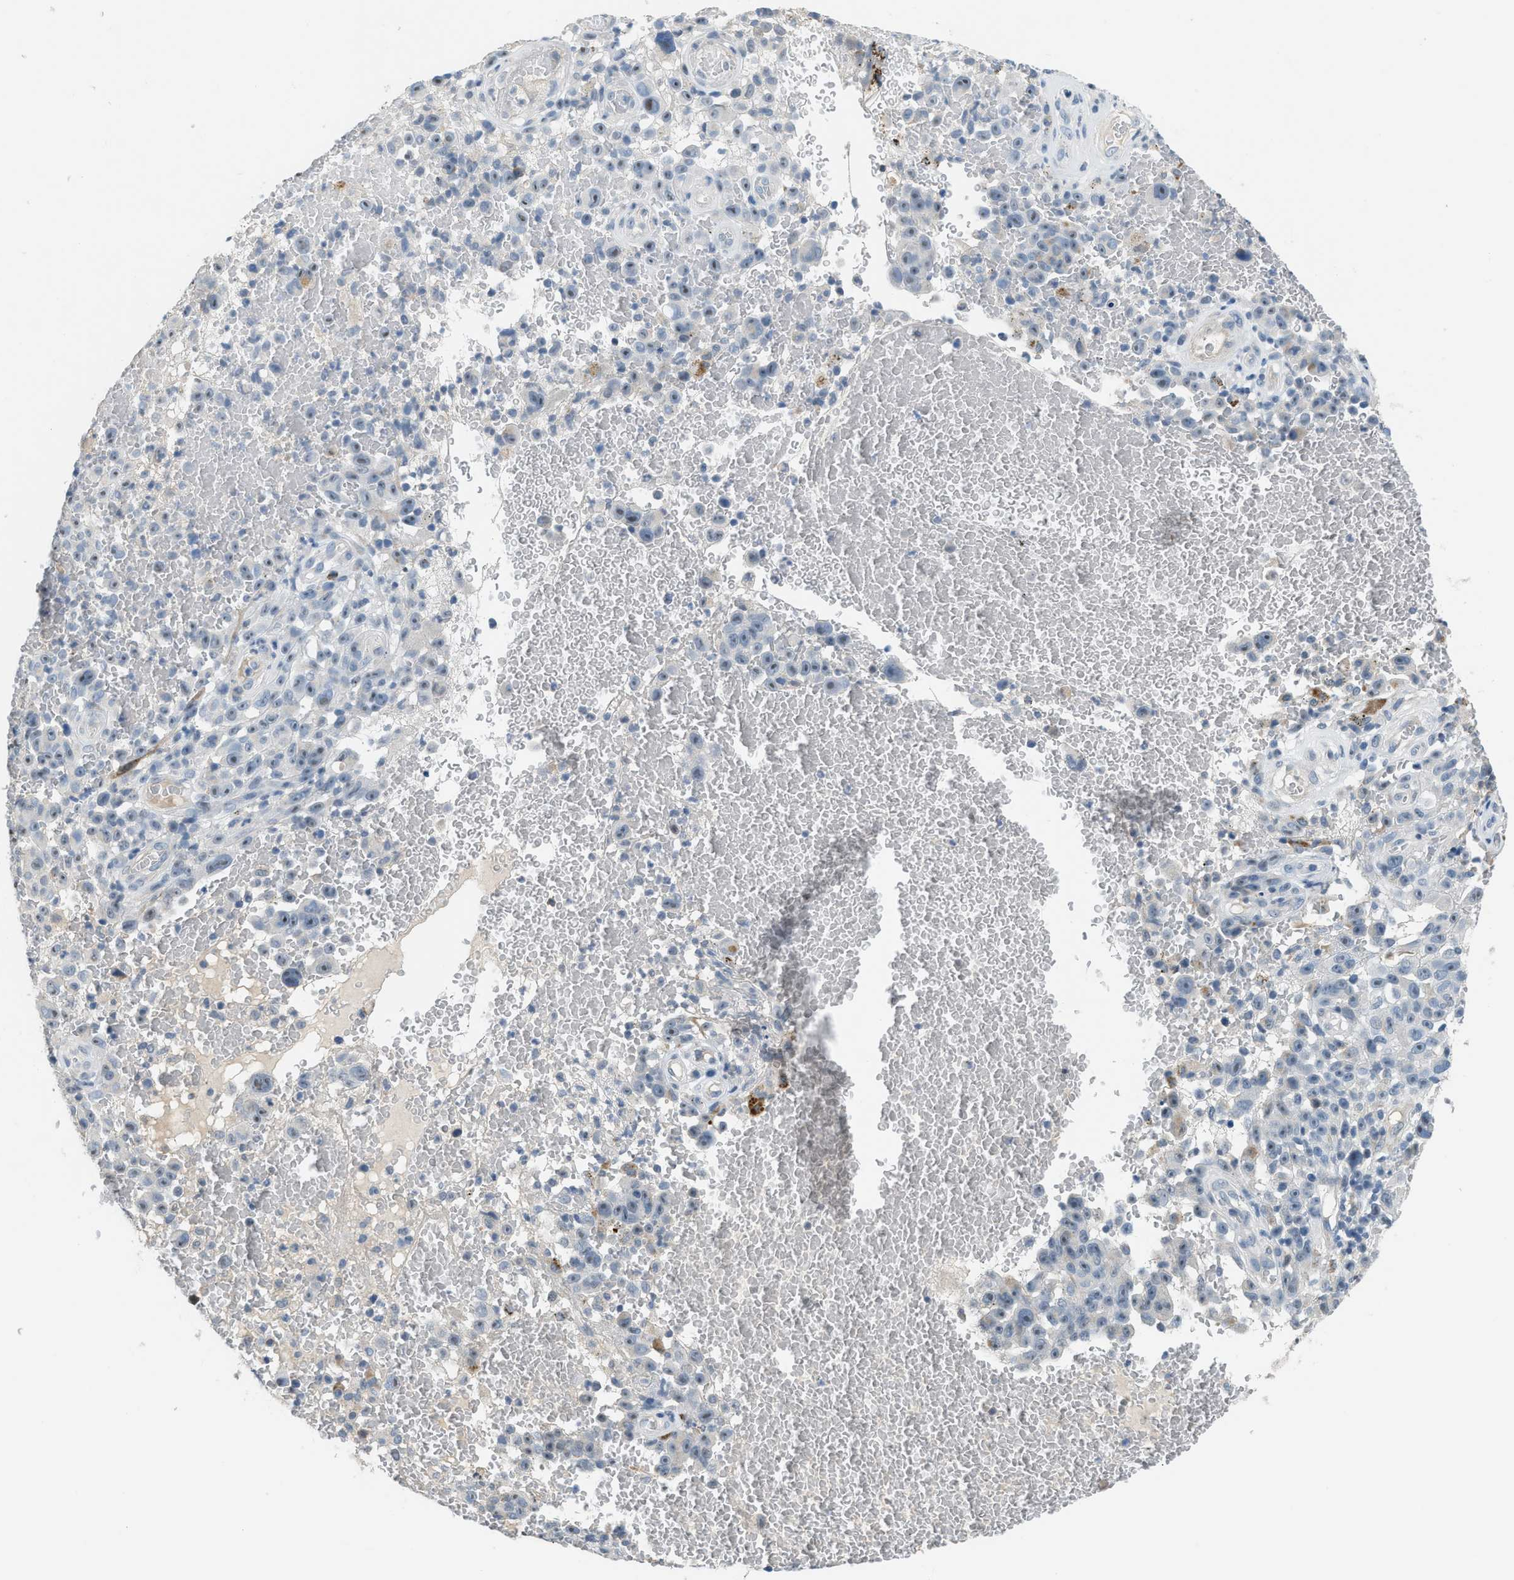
{"staining": {"intensity": "negative", "quantity": "none", "location": "none"}, "tissue": "melanoma", "cell_type": "Tumor cells", "image_type": "cancer", "snomed": [{"axis": "morphology", "description": "Malignant melanoma, NOS"}, {"axis": "topography", "description": "Skin"}], "caption": "Immunohistochemistry (IHC) photomicrograph of human melanoma stained for a protein (brown), which shows no expression in tumor cells.", "gene": "TMEM154", "patient": {"sex": "female", "age": 82}}